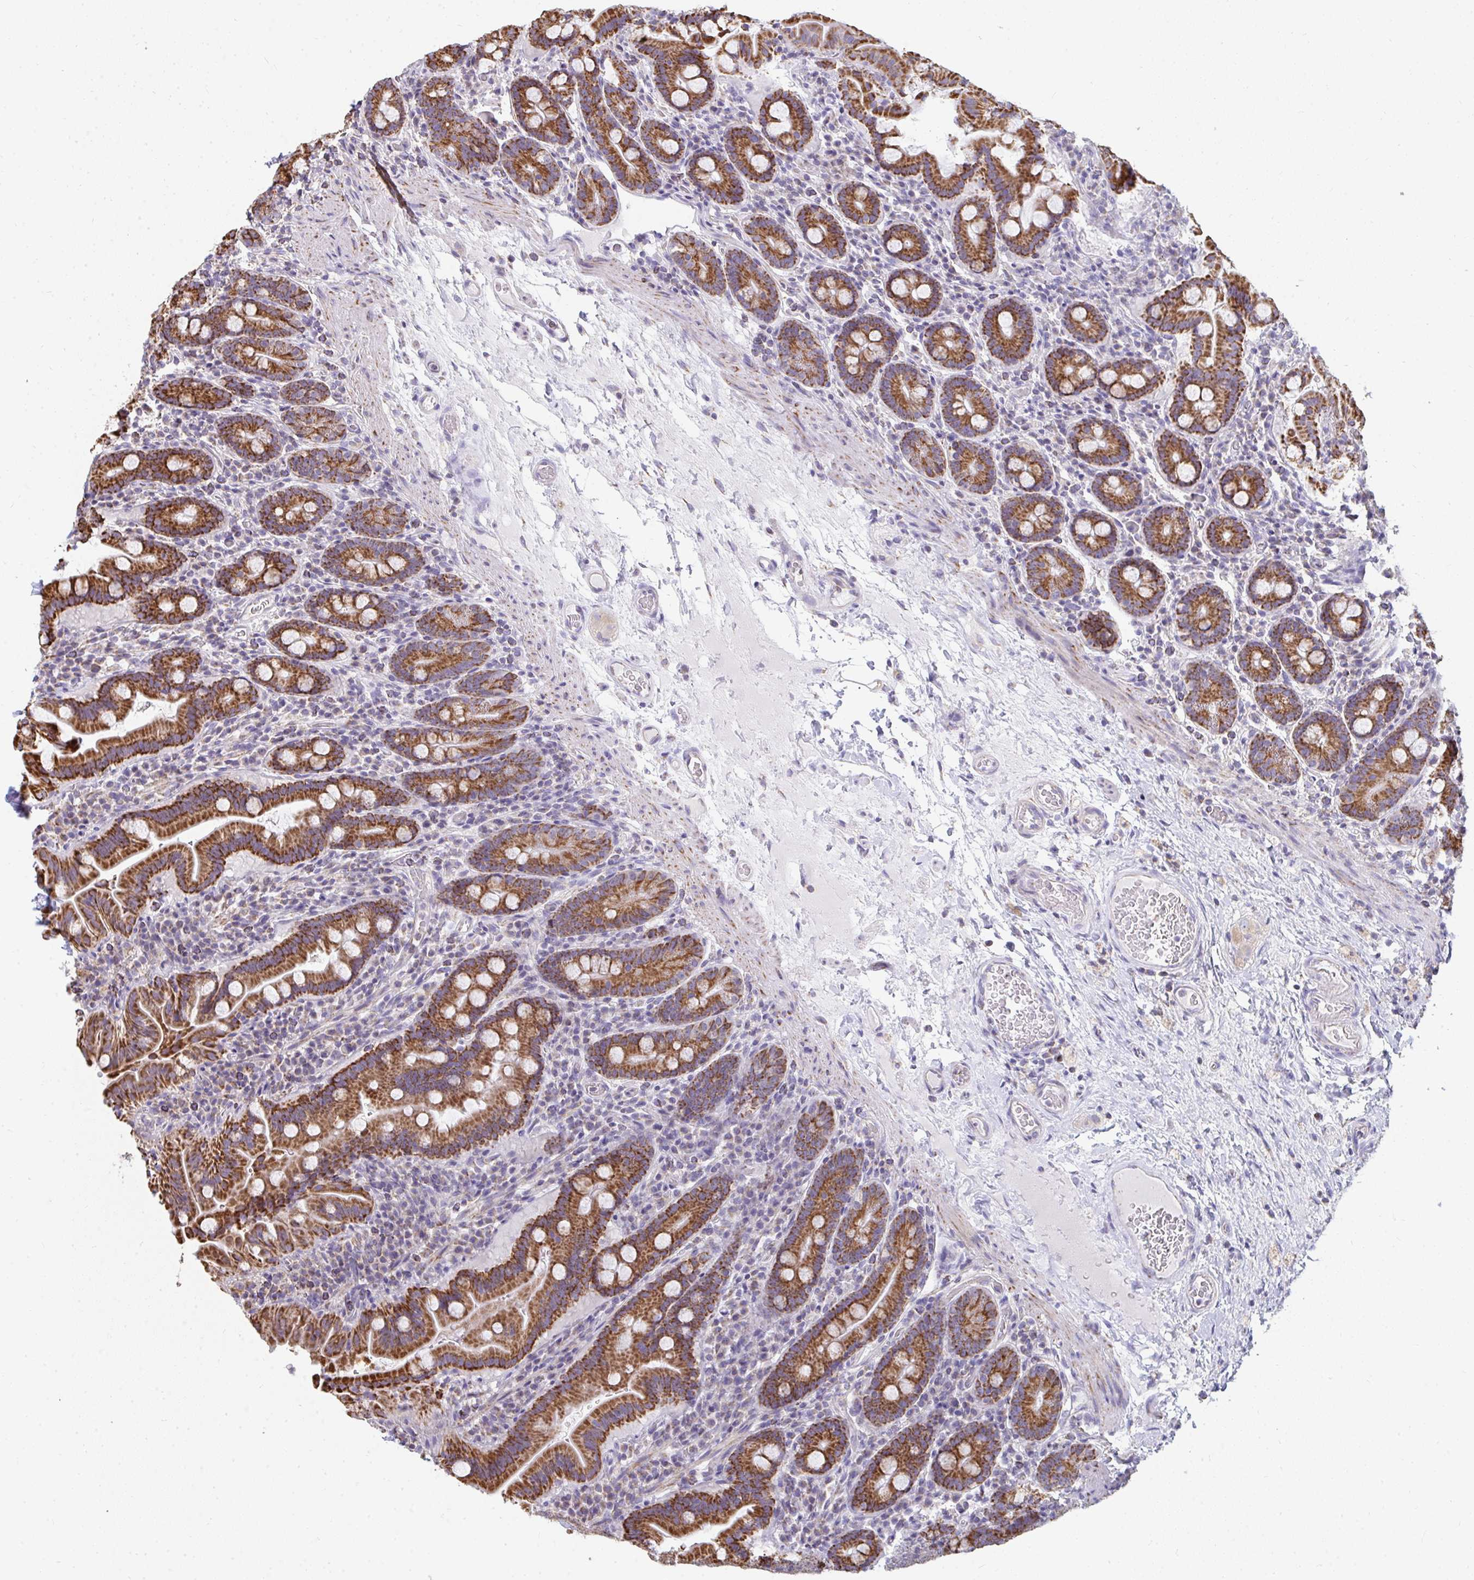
{"staining": {"intensity": "strong", "quantity": ">75%", "location": "cytoplasmic/membranous"}, "tissue": "small intestine", "cell_type": "Glandular cells", "image_type": "normal", "snomed": [{"axis": "morphology", "description": "Normal tissue, NOS"}, {"axis": "topography", "description": "Small intestine"}], "caption": "Protein expression analysis of normal small intestine shows strong cytoplasmic/membranous staining in about >75% of glandular cells. Immunohistochemistry stains the protein in brown and the nuclei are stained blue.", "gene": "FAHD1", "patient": {"sex": "male", "age": 26}}